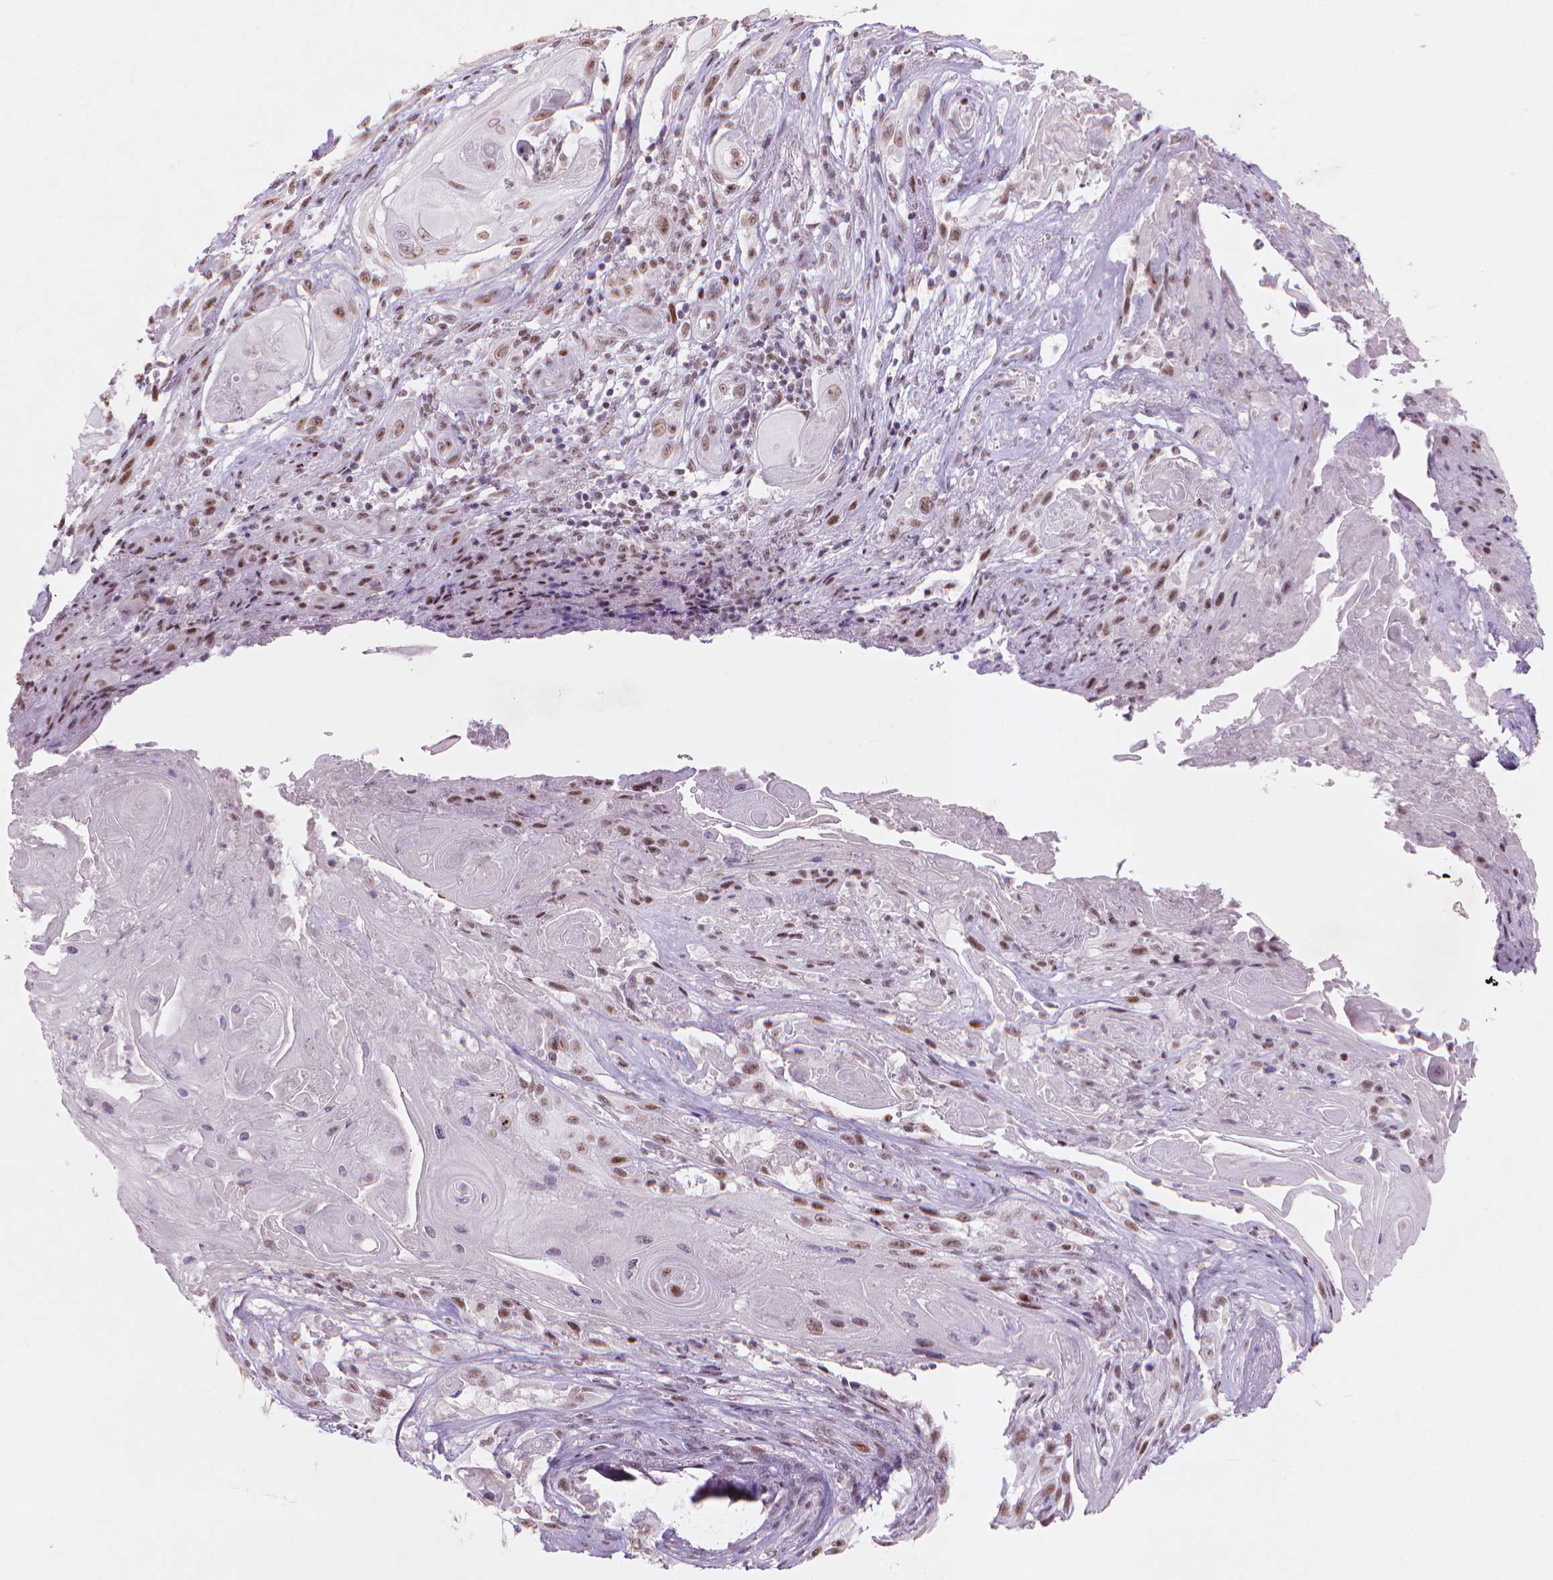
{"staining": {"intensity": "moderate", "quantity": ">75%", "location": "nuclear"}, "tissue": "skin cancer", "cell_type": "Tumor cells", "image_type": "cancer", "snomed": [{"axis": "morphology", "description": "Squamous cell carcinoma, NOS"}, {"axis": "topography", "description": "Skin"}], "caption": "Human skin cancer stained with a brown dye shows moderate nuclear positive positivity in approximately >75% of tumor cells.", "gene": "HES7", "patient": {"sex": "male", "age": 62}}